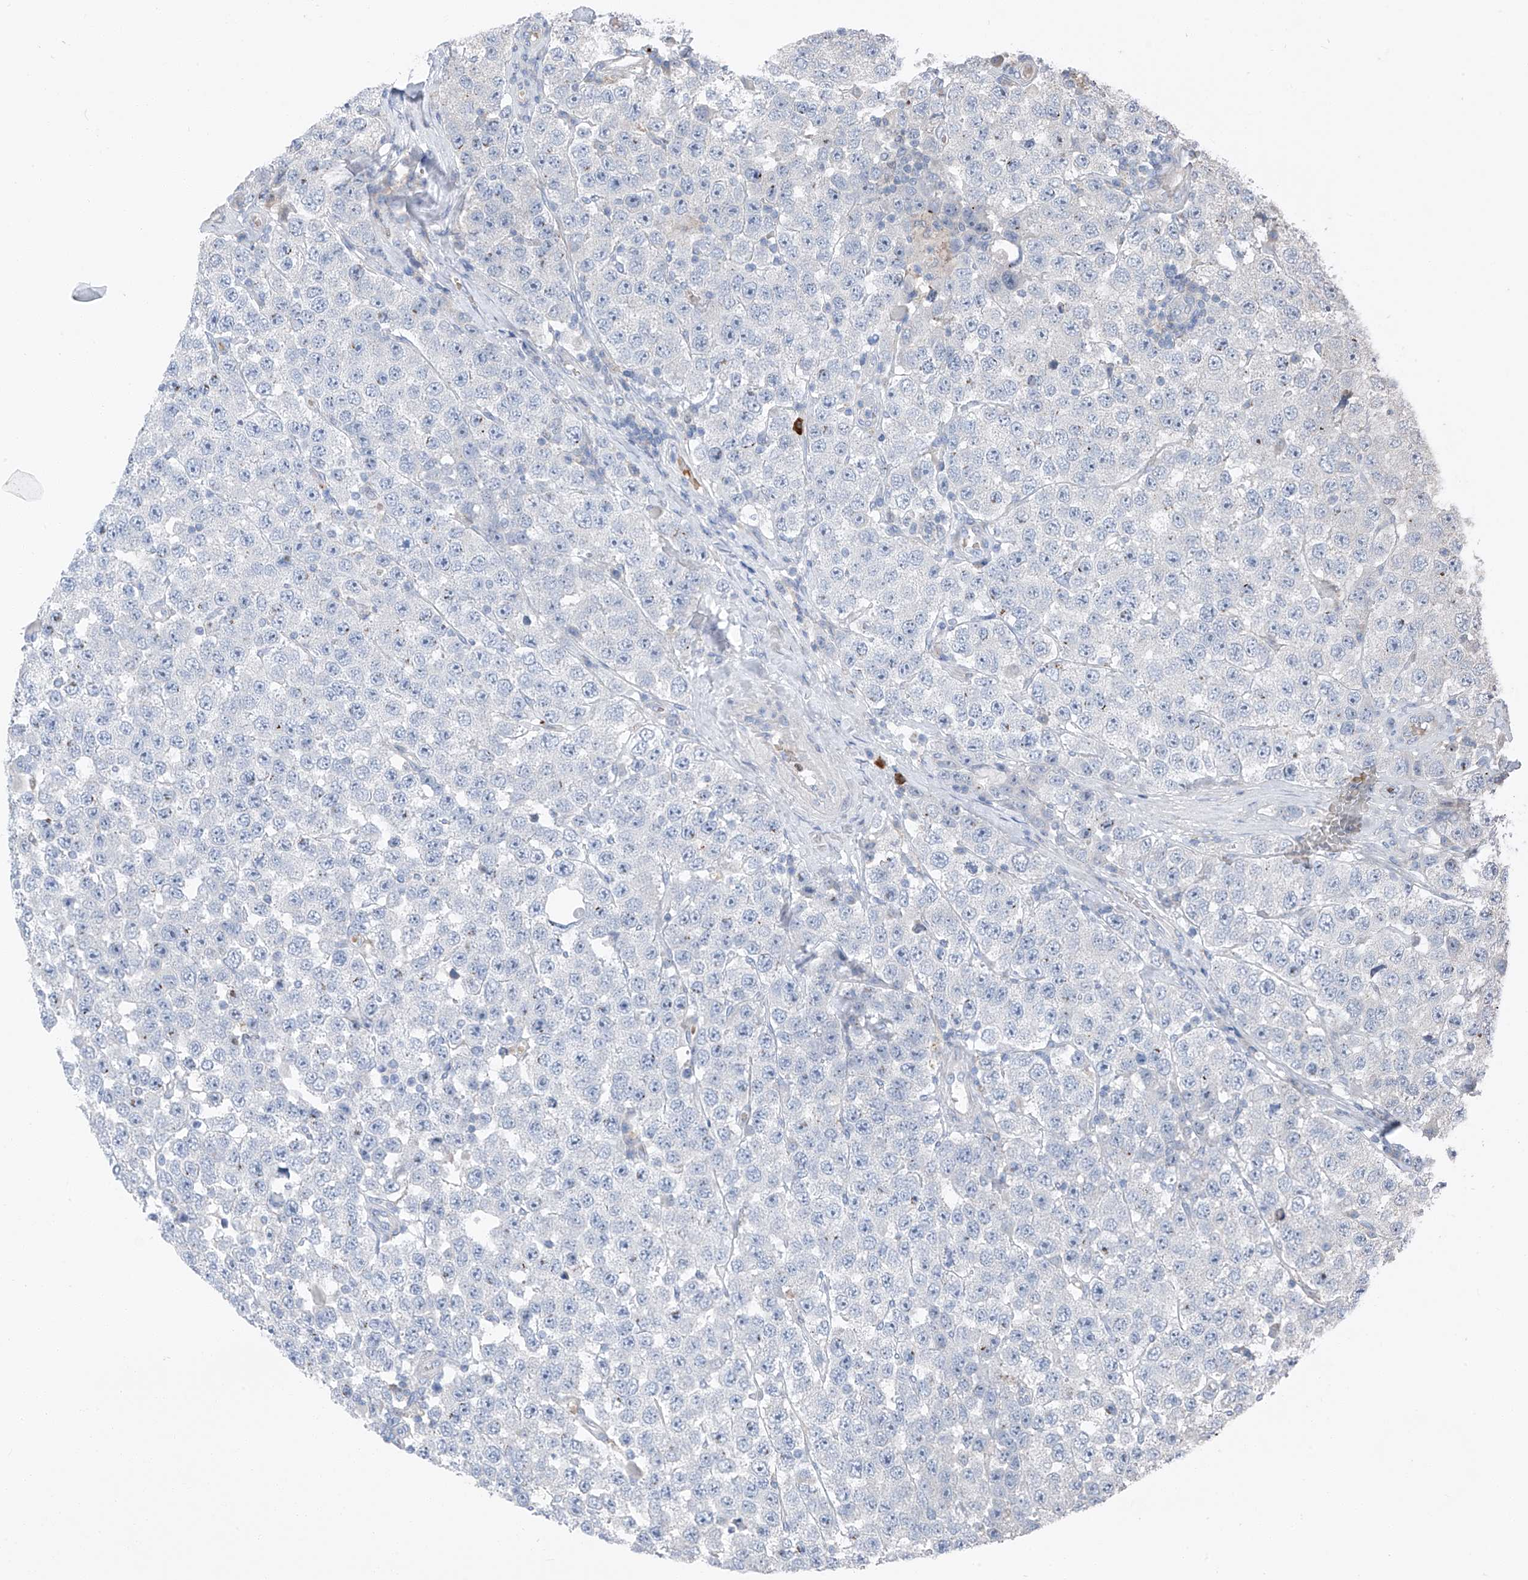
{"staining": {"intensity": "negative", "quantity": "none", "location": "none"}, "tissue": "testis cancer", "cell_type": "Tumor cells", "image_type": "cancer", "snomed": [{"axis": "morphology", "description": "Seminoma, NOS"}, {"axis": "topography", "description": "Testis"}], "caption": "The image shows no staining of tumor cells in testis cancer (seminoma). (DAB IHC visualized using brightfield microscopy, high magnification).", "gene": "CHMP2B", "patient": {"sex": "male", "age": 28}}